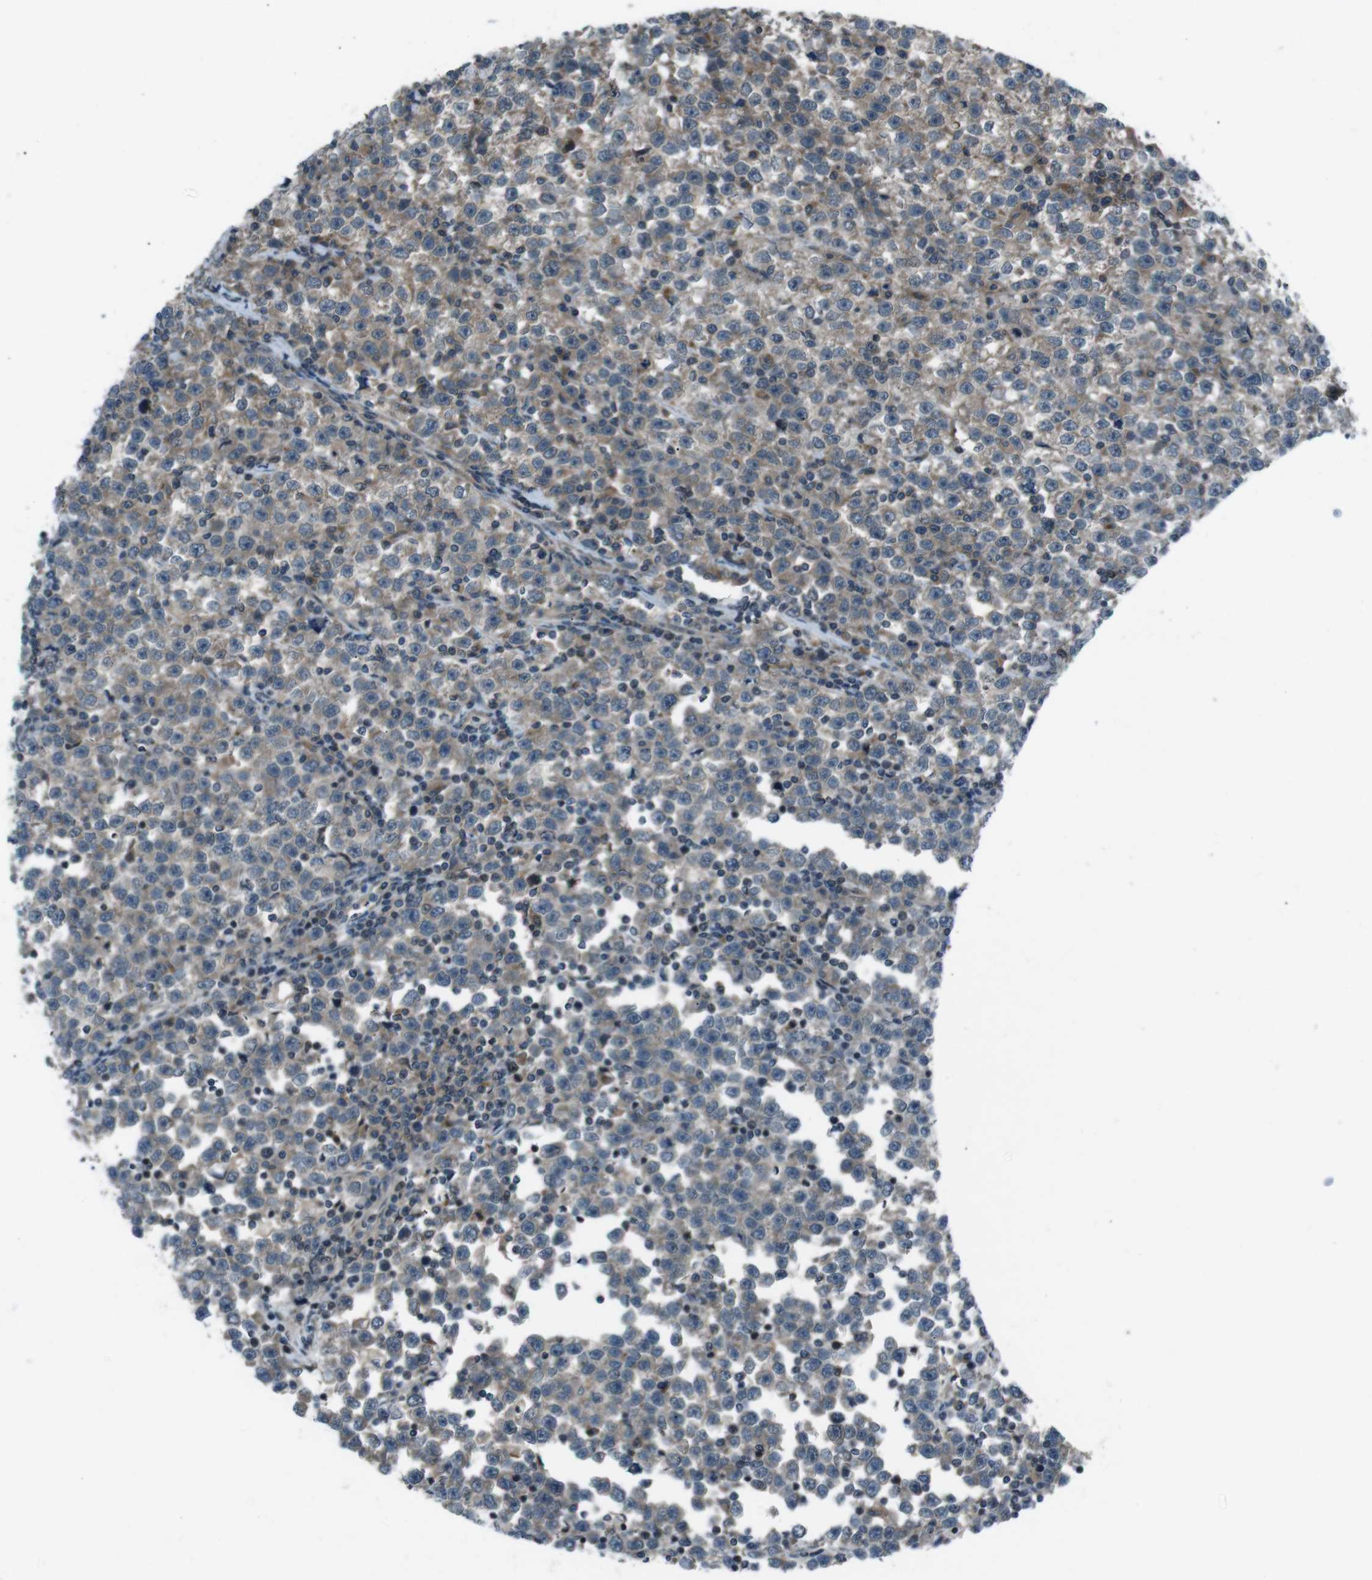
{"staining": {"intensity": "weak", "quantity": "<25%", "location": "cytoplasmic/membranous"}, "tissue": "testis cancer", "cell_type": "Tumor cells", "image_type": "cancer", "snomed": [{"axis": "morphology", "description": "Seminoma, NOS"}, {"axis": "topography", "description": "Testis"}], "caption": "Immunohistochemical staining of testis cancer demonstrates no significant staining in tumor cells.", "gene": "SLC27A4", "patient": {"sex": "male", "age": 43}}